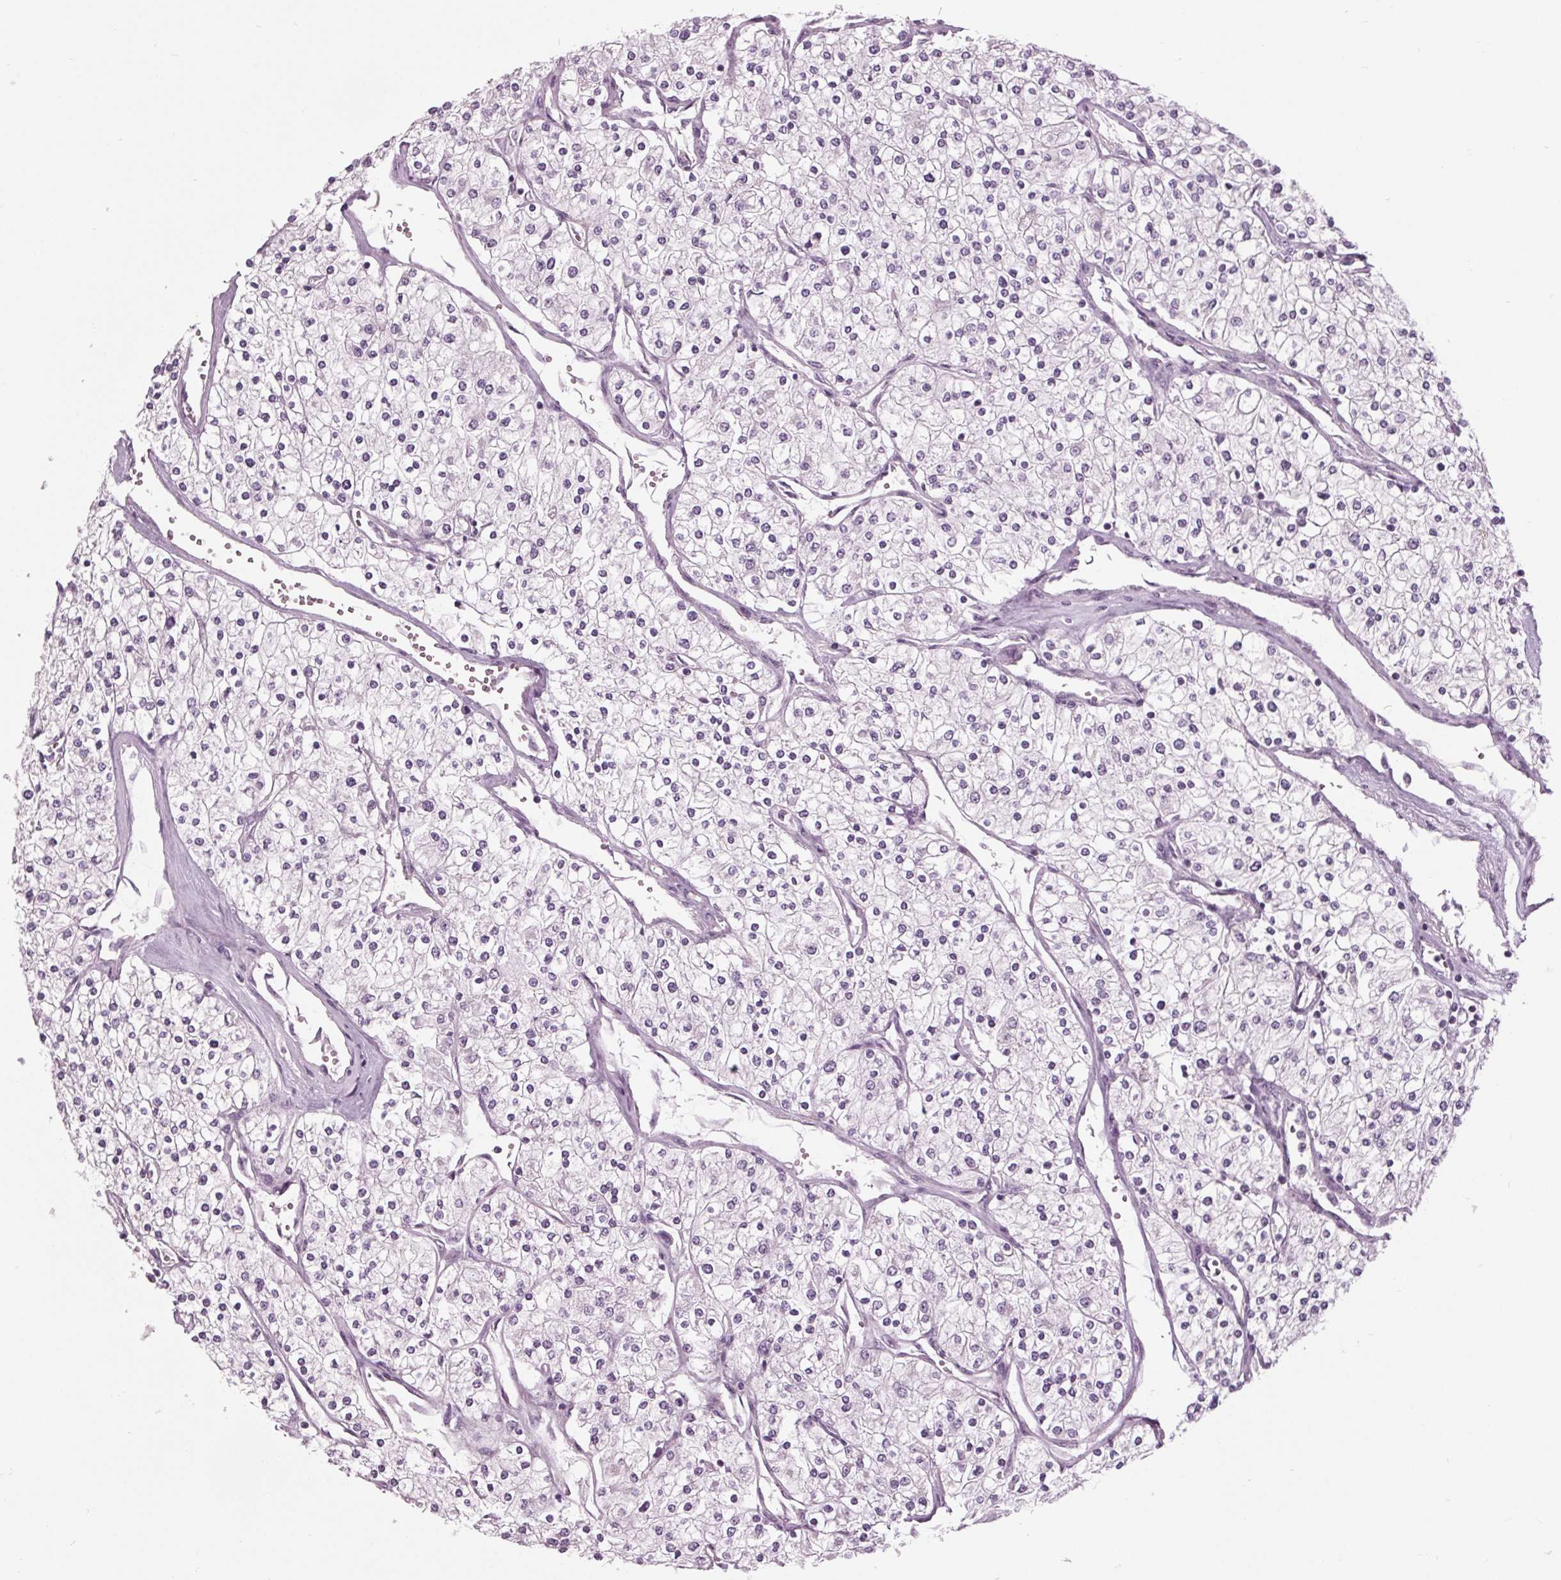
{"staining": {"intensity": "negative", "quantity": "none", "location": "none"}, "tissue": "renal cancer", "cell_type": "Tumor cells", "image_type": "cancer", "snomed": [{"axis": "morphology", "description": "Adenocarcinoma, NOS"}, {"axis": "topography", "description": "Kidney"}], "caption": "Protein analysis of renal cancer (adenocarcinoma) displays no significant staining in tumor cells.", "gene": "TNNC2", "patient": {"sex": "male", "age": 80}}